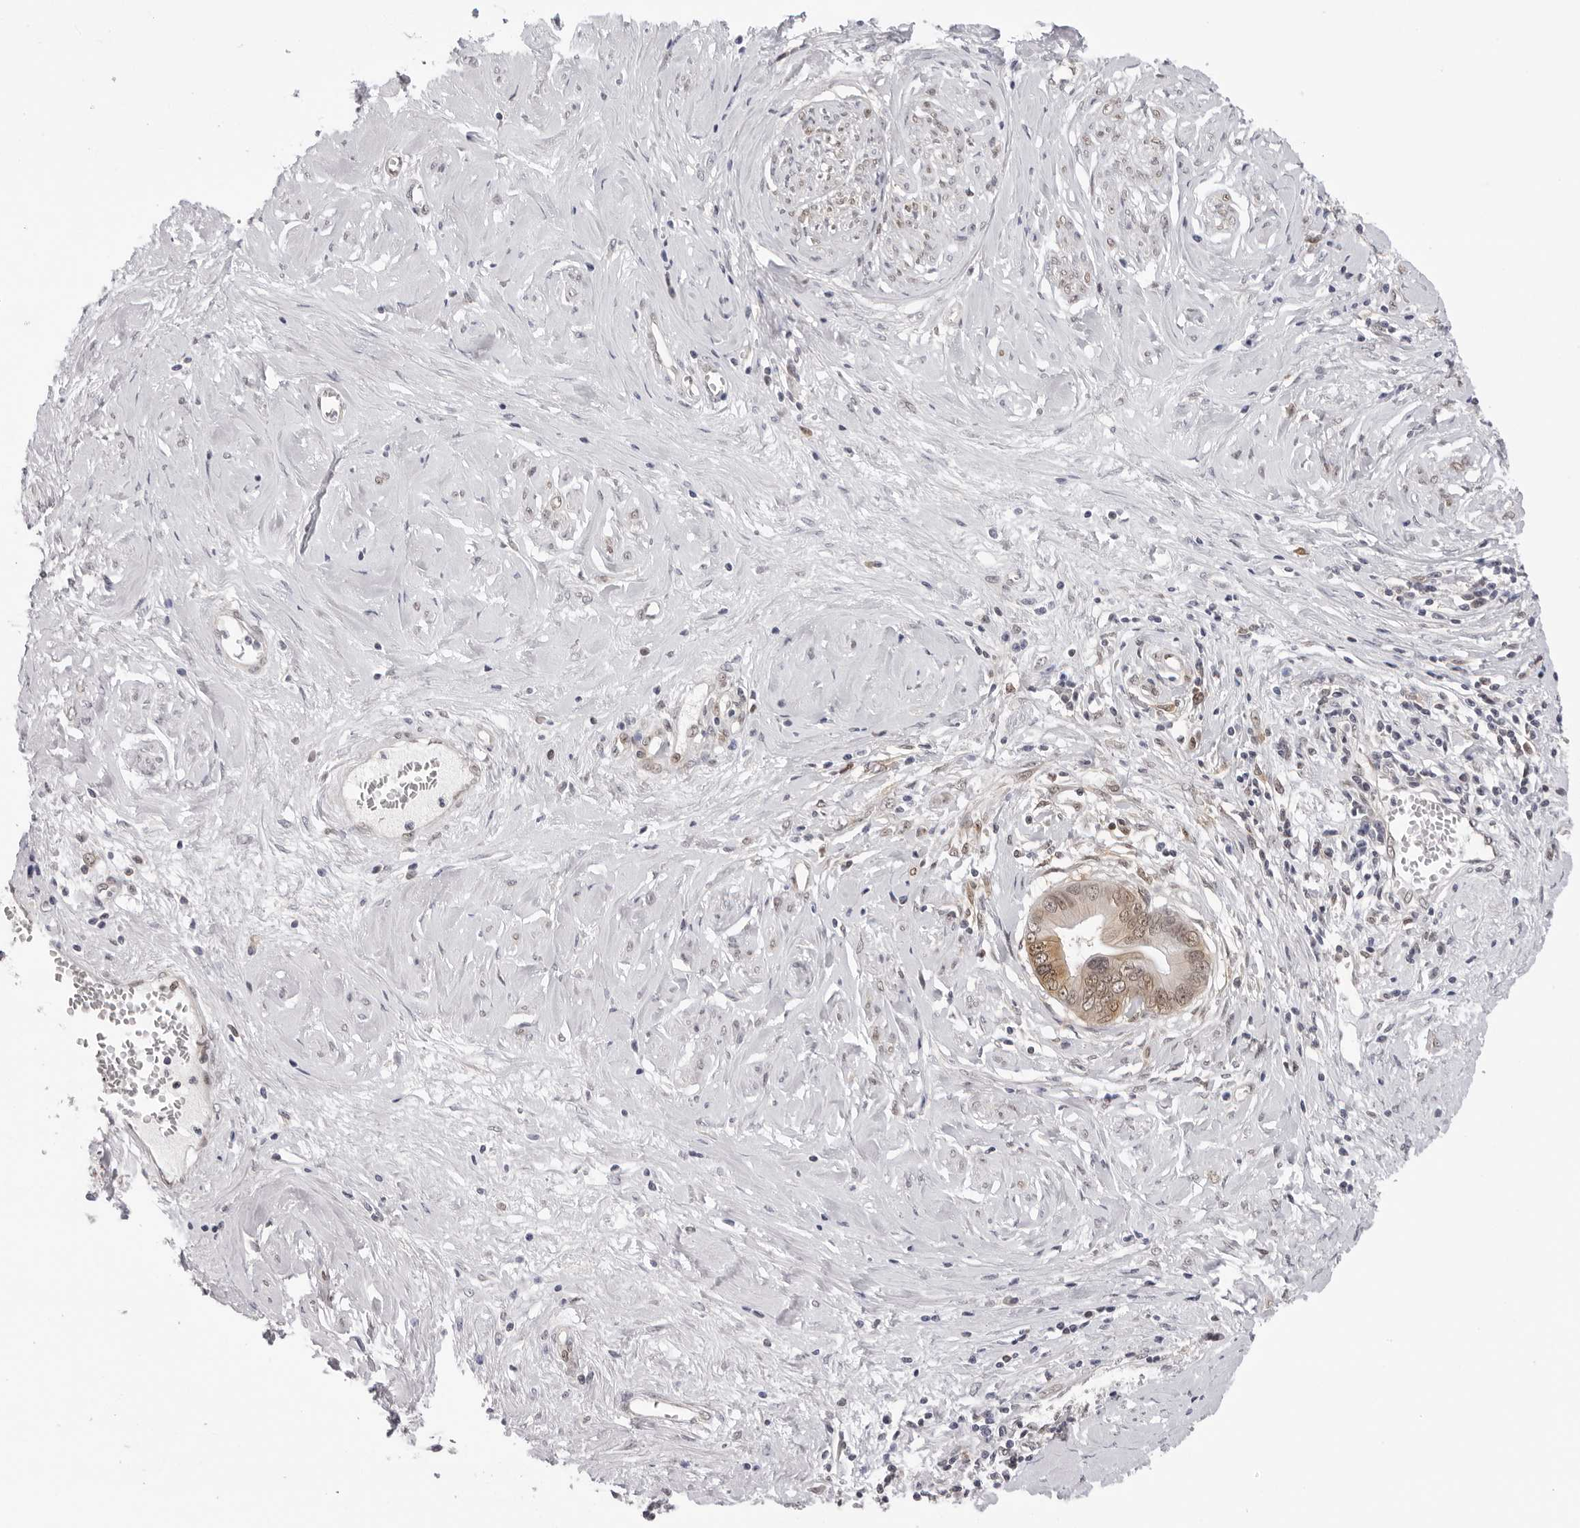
{"staining": {"intensity": "moderate", "quantity": ">75%", "location": "nuclear"}, "tissue": "cervical cancer", "cell_type": "Tumor cells", "image_type": "cancer", "snomed": [{"axis": "morphology", "description": "Adenocarcinoma, NOS"}, {"axis": "topography", "description": "Cervix"}], "caption": "This image exhibits IHC staining of human cervical adenocarcinoma, with medium moderate nuclear expression in approximately >75% of tumor cells.", "gene": "WDR77", "patient": {"sex": "female", "age": 44}}